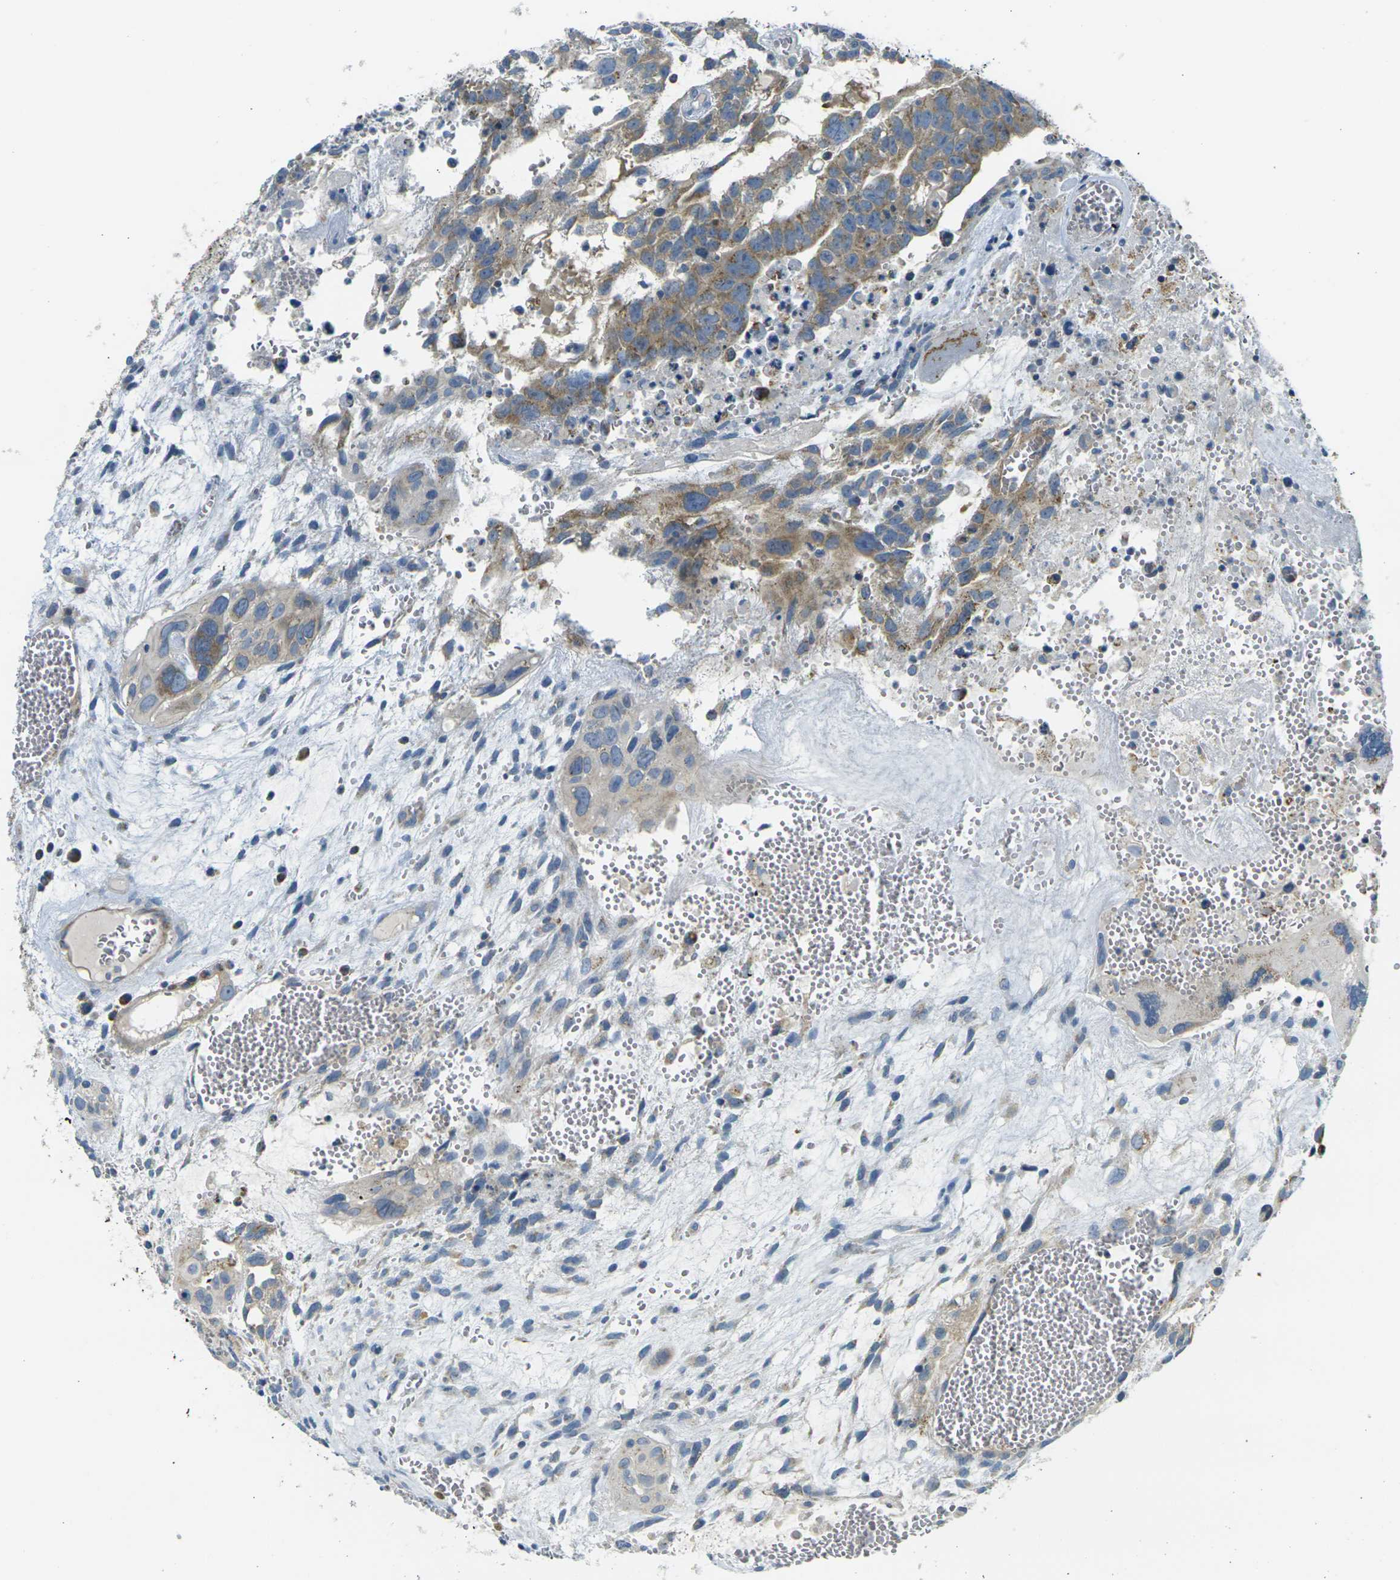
{"staining": {"intensity": "moderate", "quantity": ">75%", "location": "cytoplasmic/membranous"}, "tissue": "testis cancer", "cell_type": "Tumor cells", "image_type": "cancer", "snomed": [{"axis": "morphology", "description": "Seminoma, NOS"}, {"axis": "morphology", "description": "Carcinoma, Embryonal, NOS"}, {"axis": "topography", "description": "Testis"}], "caption": "Immunohistochemical staining of embryonal carcinoma (testis) reveals moderate cytoplasmic/membranous protein staining in approximately >75% of tumor cells.", "gene": "PARD6B", "patient": {"sex": "male", "age": 52}}